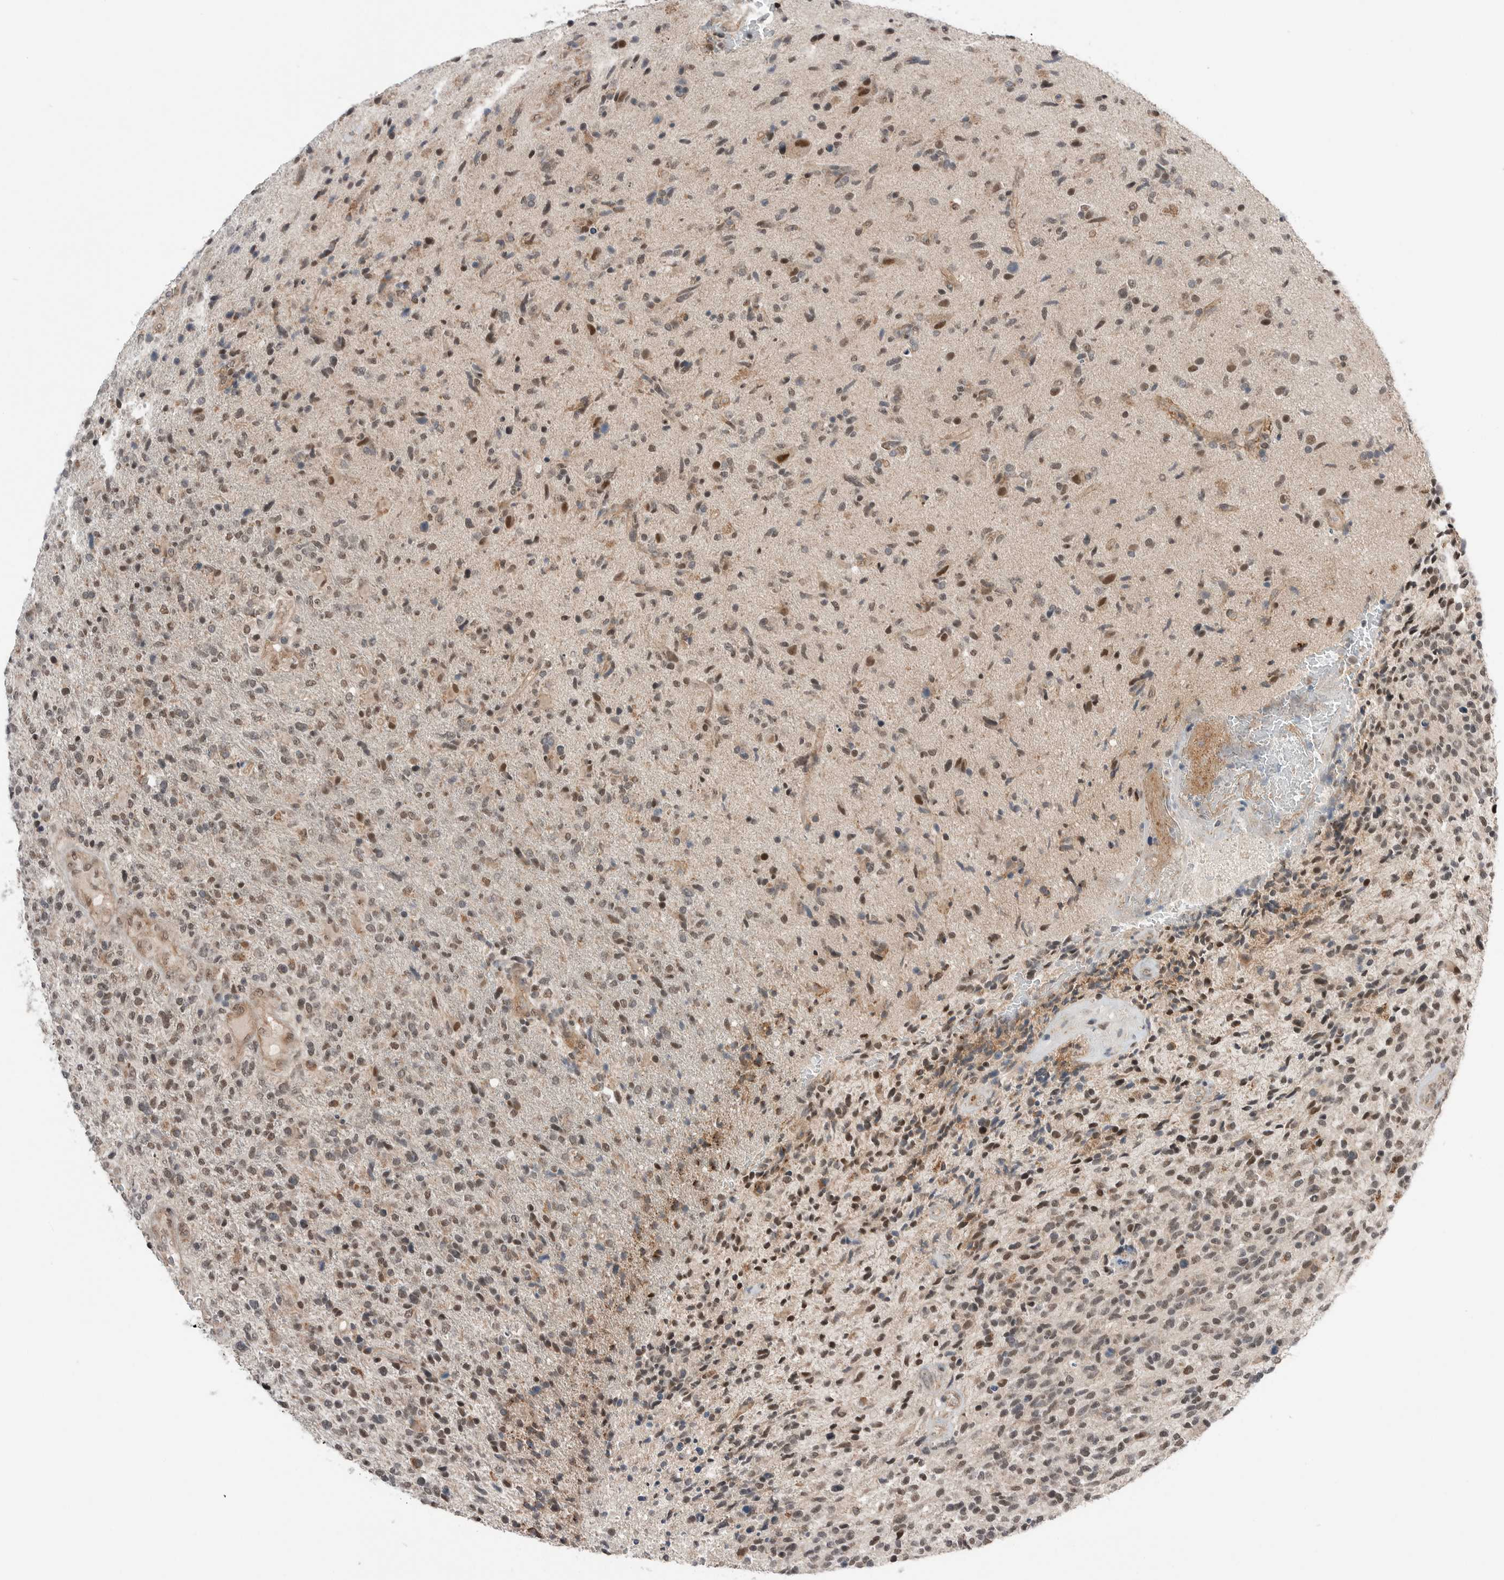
{"staining": {"intensity": "moderate", "quantity": ">75%", "location": "cytoplasmic/membranous,nuclear"}, "tissue": "glioma", "cell_type": "Tumor cells", "image_type": "cancer", "snomed": [{"axis": "morphology", "description": "Glioma, malignant, High grade"}, {"axis": "topography", "description": "Brain"}], "caption": "The immunohistochemical stain labels moderate cytoplasmic/membranous and nuclear expression in tumor cells of glioma tissue. The protein is shown in brown color, while the nuclei are stained blue.", "gene": "NTAQ1", "patient": {"sex": "male", "age": 72}}